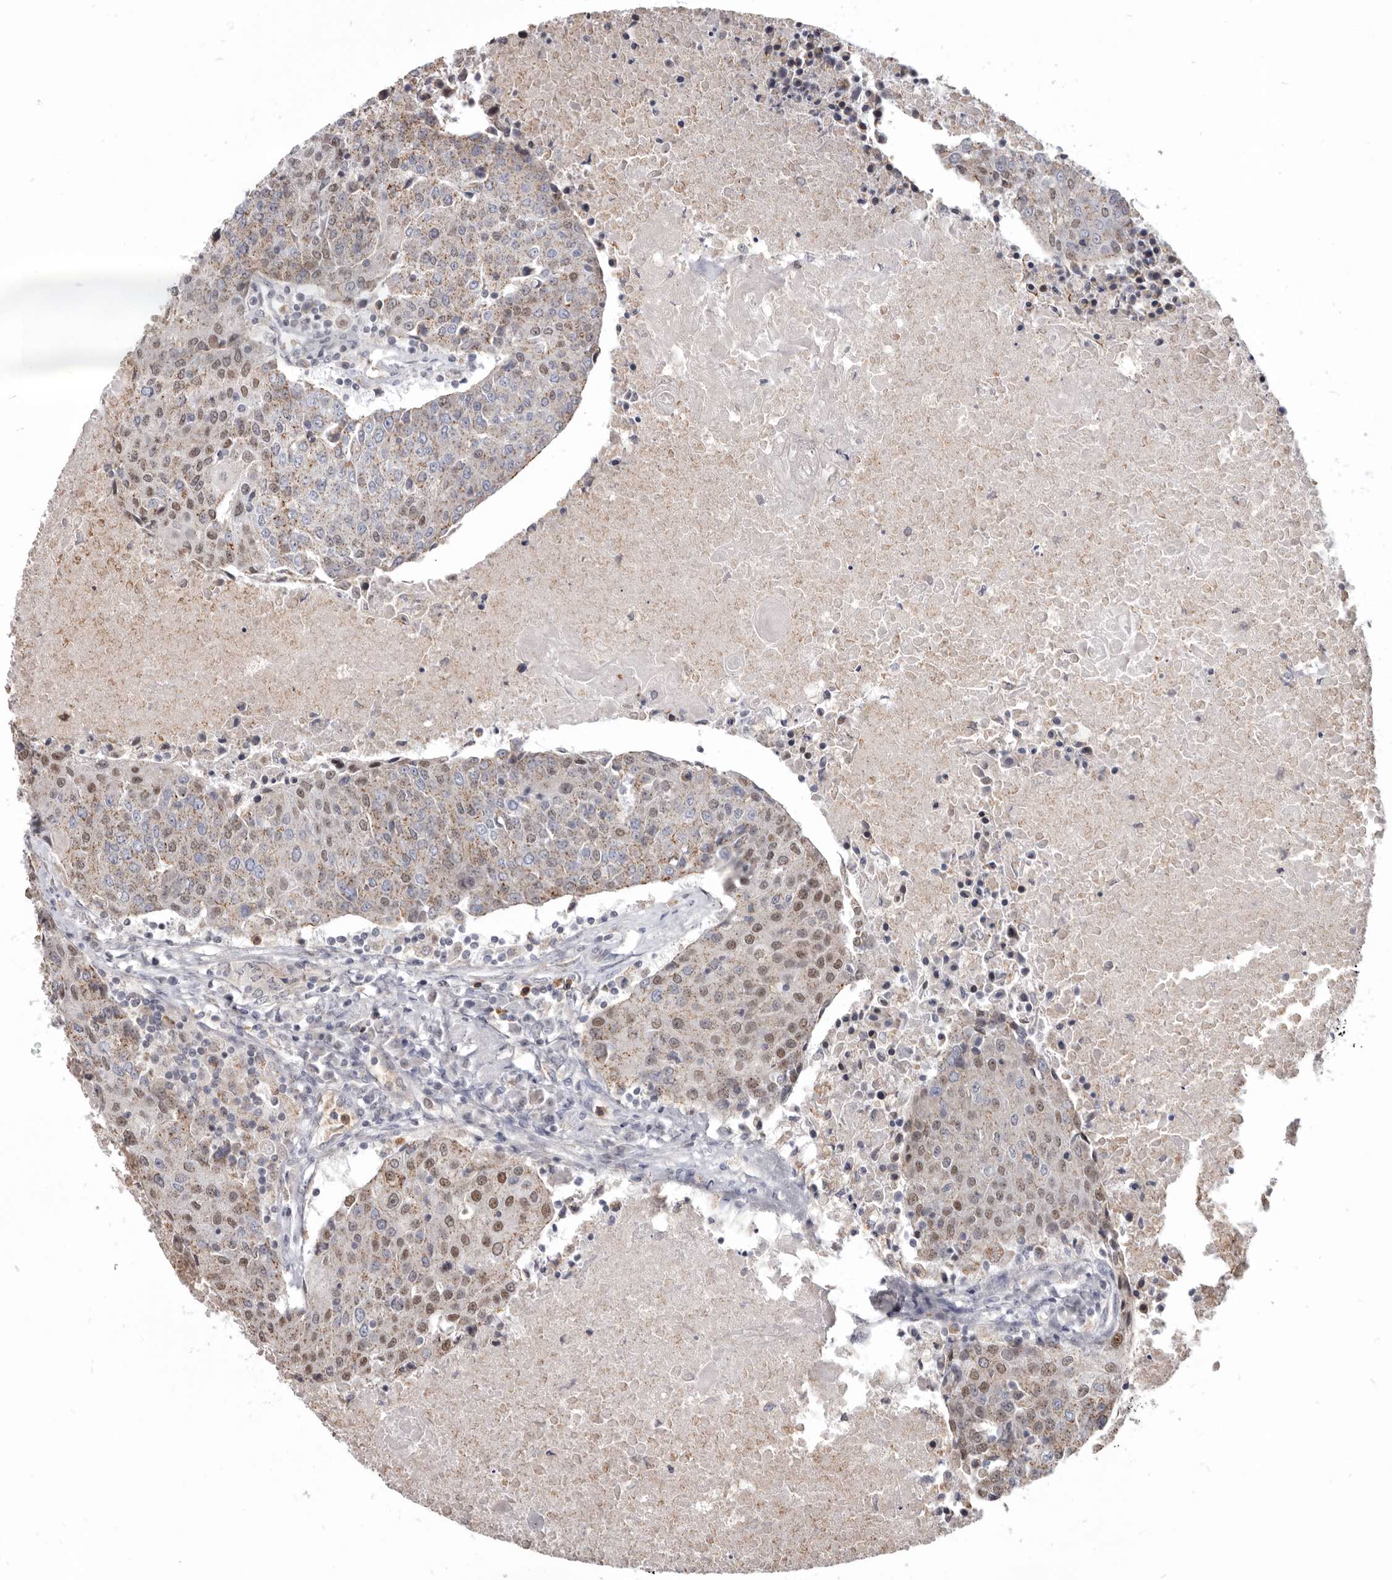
{"staining": {"intensity": "moderate", "quantity": "25%-75%", "location": "cytoplasmic/membranous,nuclear"}, "tissue": "urothelial cancer", "cell_type": "Tumor cells", "image_type": "cancer", "snomed": [{"axis": "morphology", "description": "Urothelial carcinoma, High grade"}, {"axis": "topography", "description": "Urinary bladder"}], "caption": "DAB (3,3'-diaminobenzidine) immunohistochemical staining of urothelial carcinoma (high-grade) exhibits moderate cytoplasmic/membranous and nuclear protein staining in about 25%-75% of tumor cells. The staining is performed using DAB (3,3'-diaminobenzidine) brown chromogen to label protein expression. The nuclei are counter-stained blue using hematoxylin.", "gene": "CGN", "patient": {"sex": "female", "age": 85}}